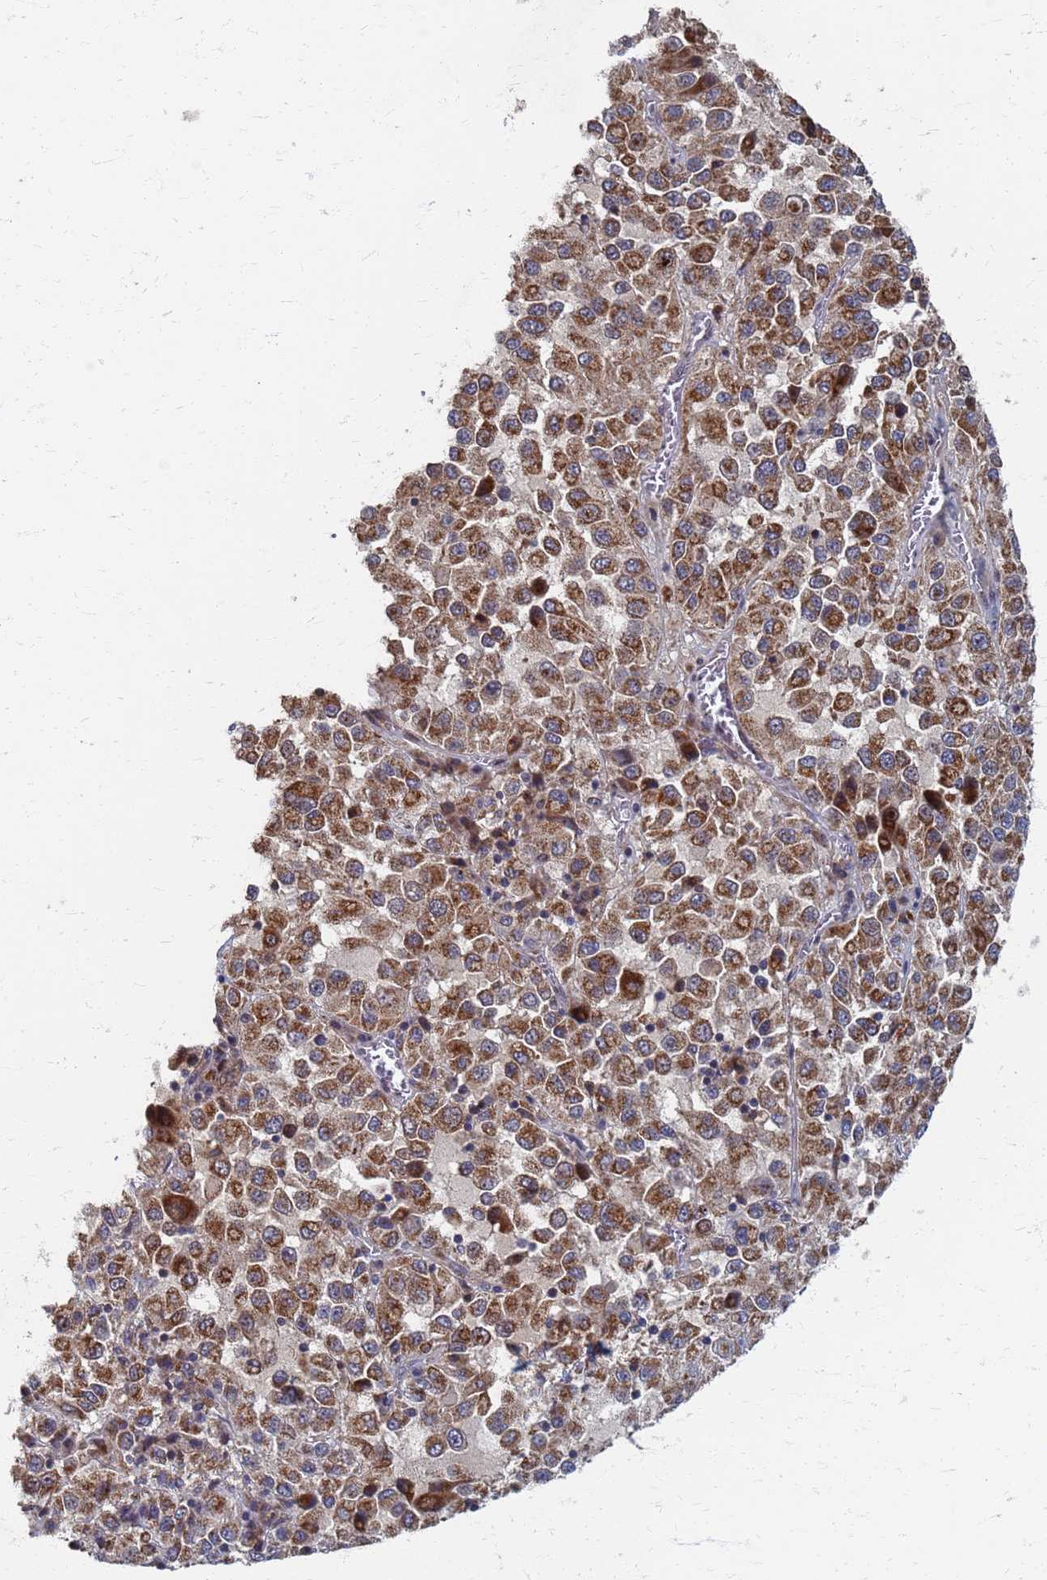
{"staining": {"intensity": "moderate", "quantity": ">75%", "location": "cytoplasmic/membranous"}, "tissue": "melanoma", "cell_type": "Tumor cells", "image_type": "cancer", "snomed": [{"axis": "morphology", "description": "Malignant melanoma, Metastatic site"}, {"axis": "topography", "description": "Lung"}], "caption": "The micrograph exhibits immunohistochemical staining of melanoma. There is moderate cytoplasmic/membranous staining is present in about >75% of tumor cells.", "gene": "ATPAF1", "patient": {"sex": "male", "age": 64}}